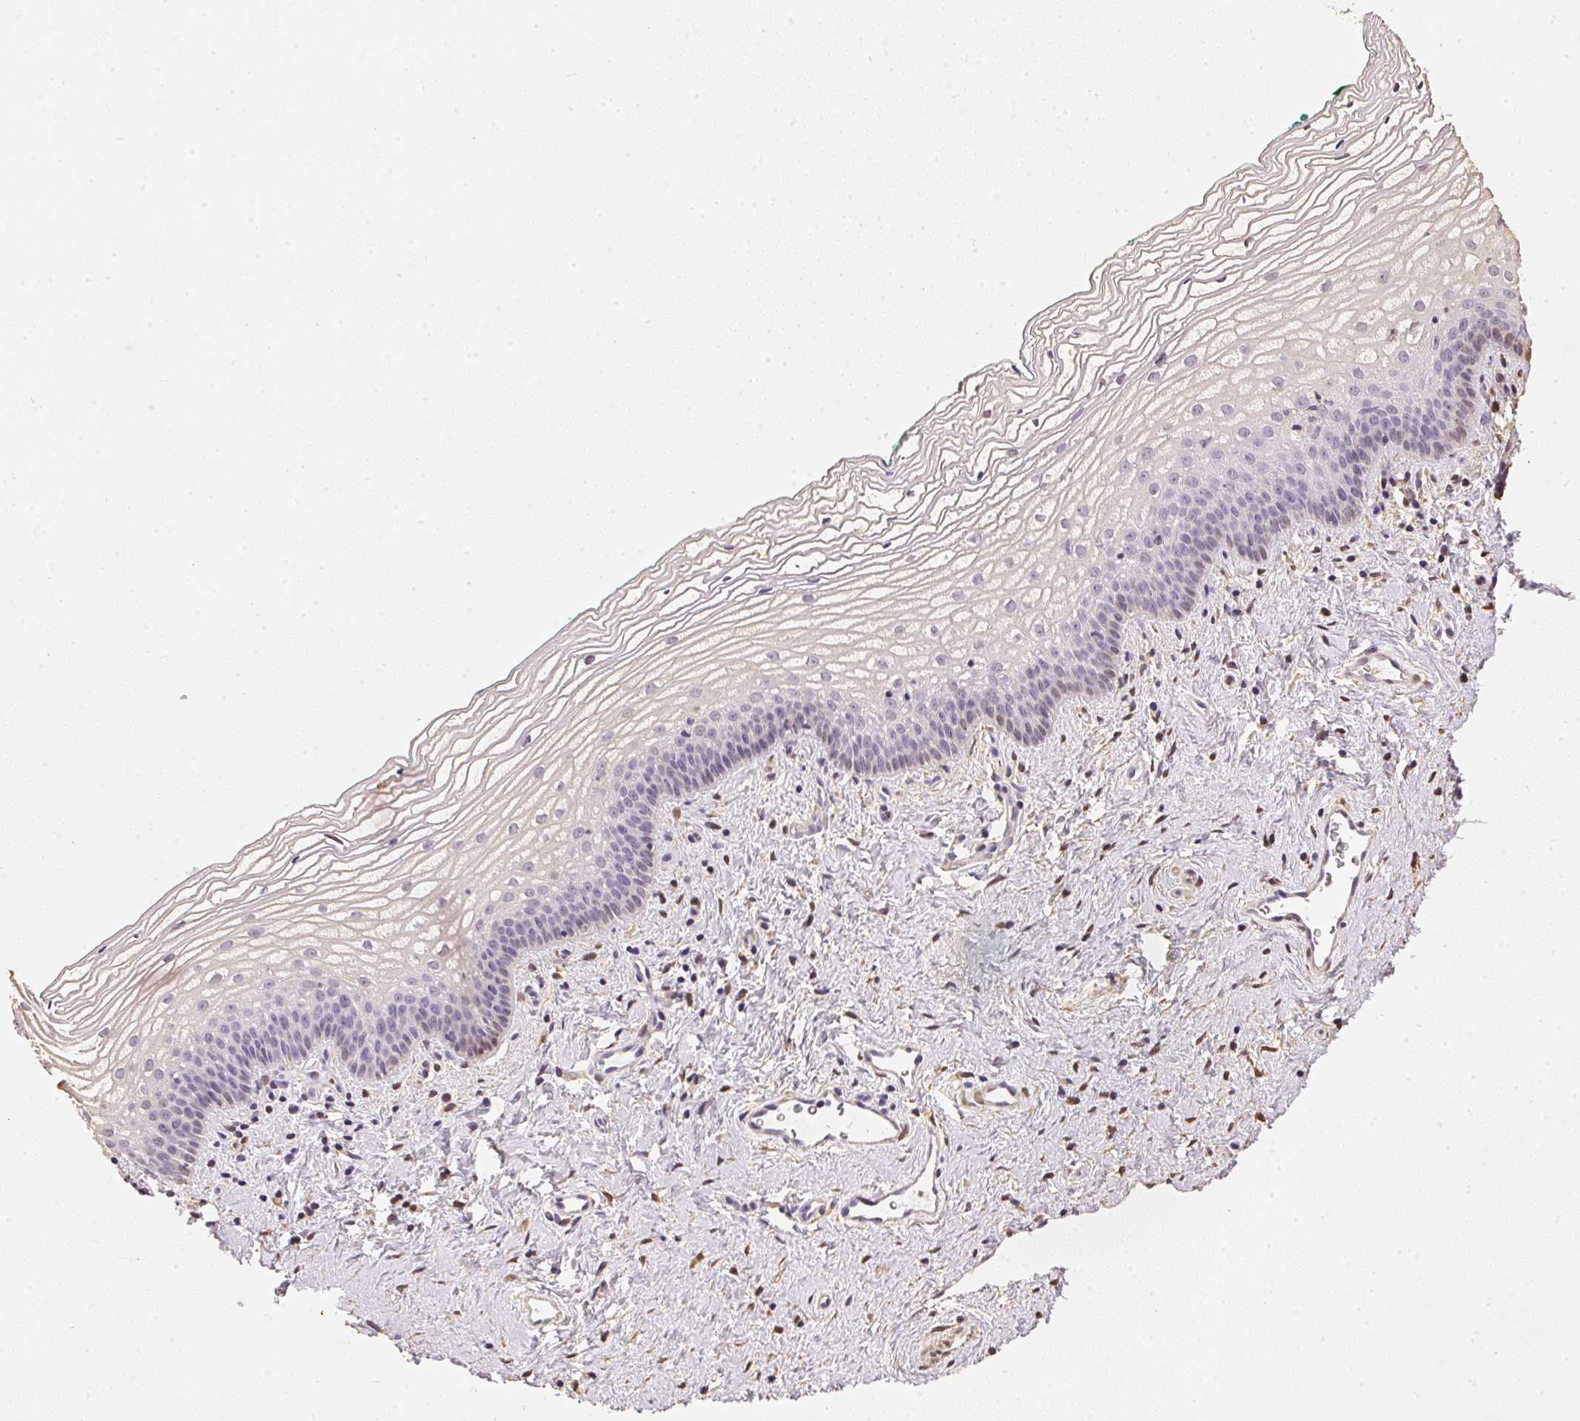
{"staining": {"intensity": "negative", "quantity": "none", "location": "none"}, "tissue": "vagina", "cell_type": "Squamous epithelial cells", "image_type": "normal", "snomed": [{"axis": "morphology", "description": "Normal tissue, NOS"}, {"axis": "topography", "description": "Vagina"}], "caption": "DAB (3,3'-diaminobenzidine) immunohistochemical staining of unremarkable vagina reveals no significant staining in squamous epithelial cells.", "gene": "S100A3", "patient": {"sex": "female", "age": 44}}